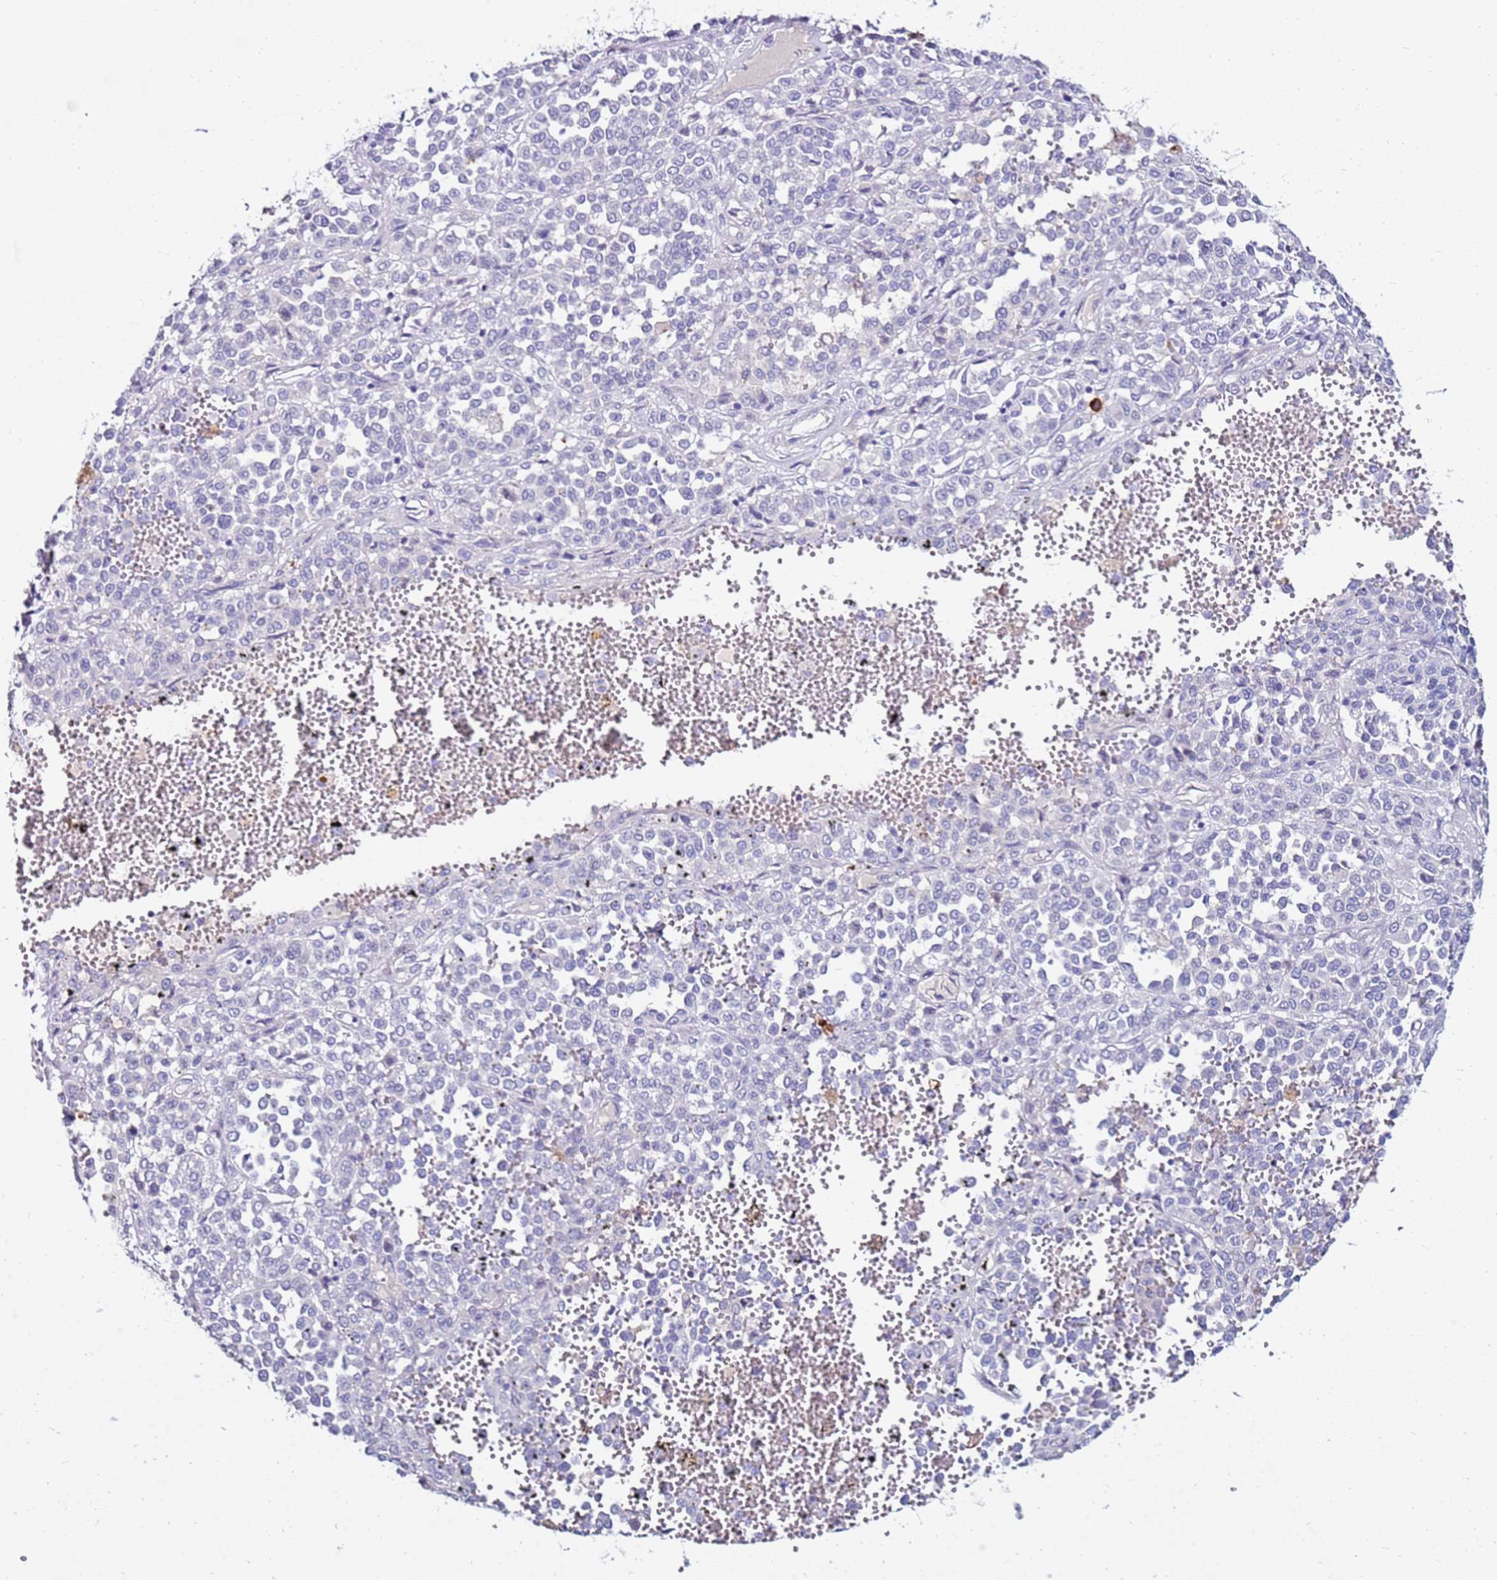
{"staining": {"intensity": "negative", "quantity": "none", "location": "none"}, "tissue": "melanoma", "cell_type": "Tumor cells", "image_type": "cancer", "snomed": [{"axis": "morphology", "description": "Malignant melanoma, Metastatic site"}, {"axis": "topography", "description": "Pancreas"}], "caption": "Immunohistochemistry image of melanoma stained for a protein (brown), which exhibits no expression in tumor cells.", "gene": "EVPLL", "patient": {"sex": "female", "age": 30}}